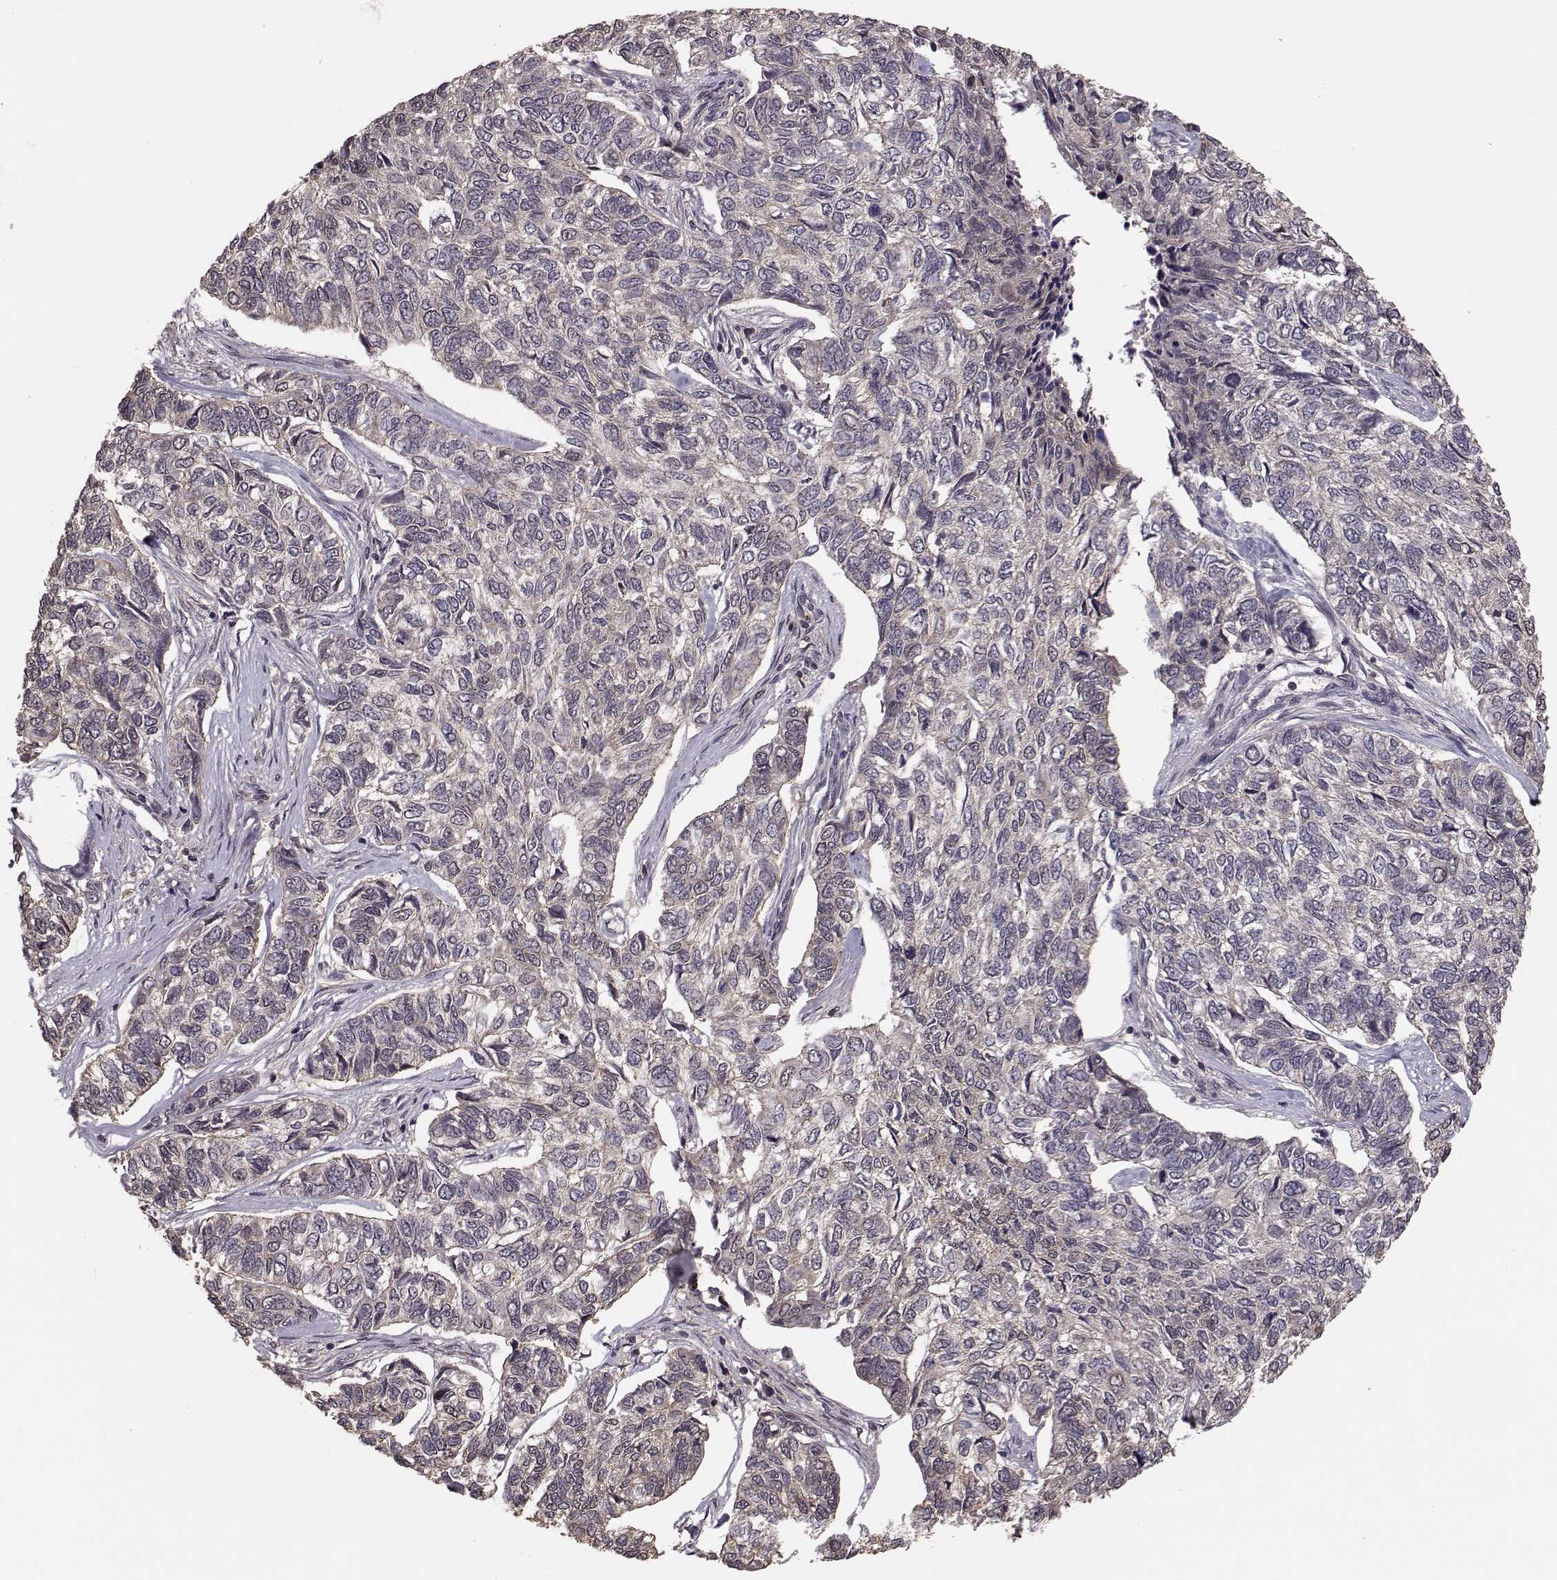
{"staining": {"intensity": "weak", "quantity": "<25%", "location": "cytoplasmic/membranous"}, "tissue": "skin cancer", "cell_type": "Tumor cells", "image_type": "cancer", "snomed": [{"axis": "morphology", "description": "Basal cell carcinoma"}, {"axis": "topography", "description": "Skin"}], "caption": "Immunohistochemistry (IHC) photomicrograph of neoplastic tissue: skin cancer stained with DAB exhibits no significant protein staining in tumor cells.", "gene": "PLEKHG3", "patient": {"sex": "female", "age": 65}}